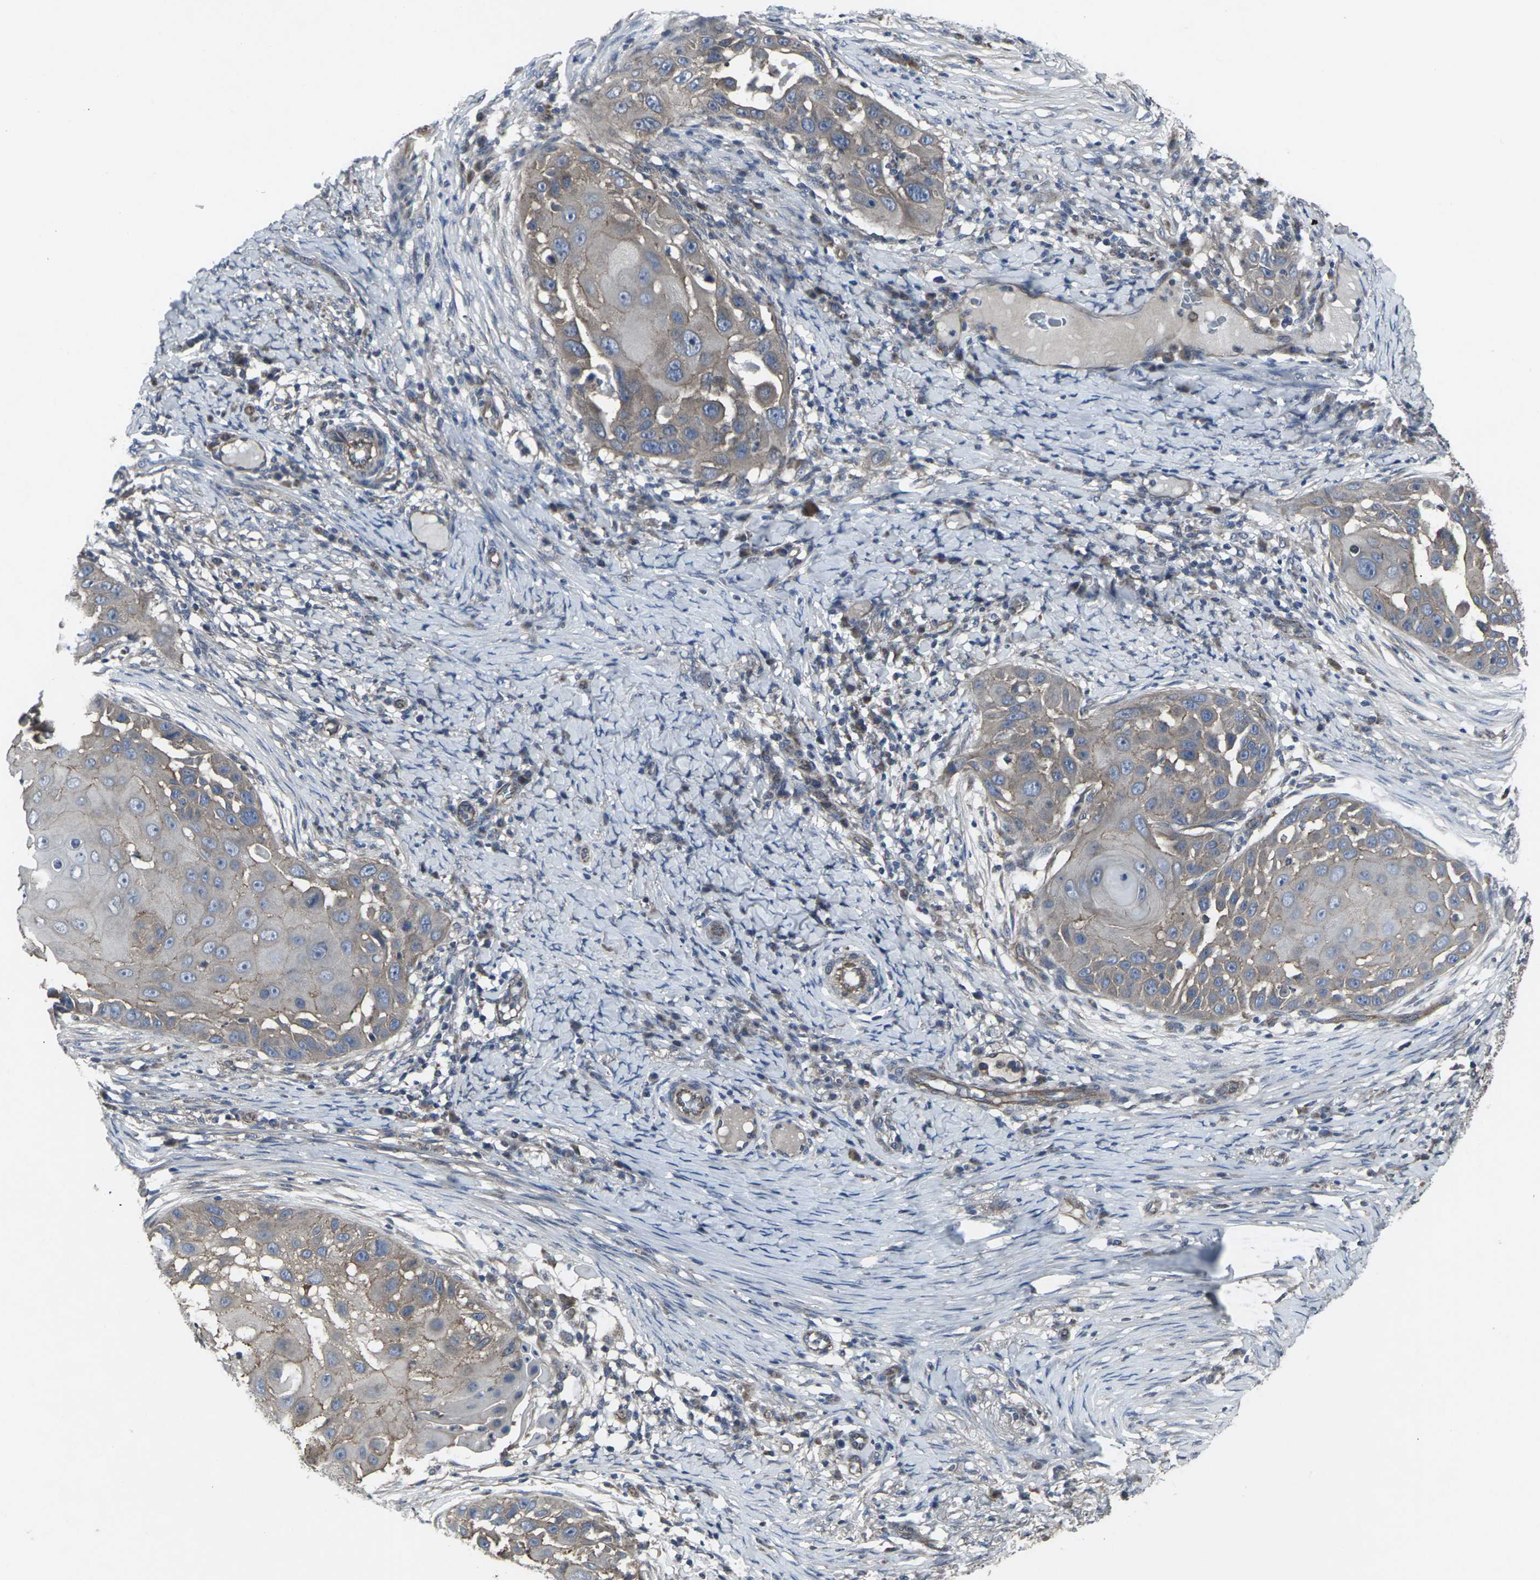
{"staining": {"intensity": "moderate", "quantity": ">75%", "location": "cytoplasmic/membranous"}, "tissue": "skin cancer", "cell_type": "Tumor cells", "image_type": "cancer", "snomed": [{"axis": "morphology", "description": "Squamous cell carcinoma, NOS"}, {"axis": "topography", "description": "Skin"}], "caption": "A micrograph showing moderate cytoplasmic/membranous expression in approximately >75% of tumor cells in skin squamous cell carcinoma, as visualized by brown immunohistochemical staining.", "gene": "MAPKAPK2", "patient": {"sex": "female", "age": 44}}